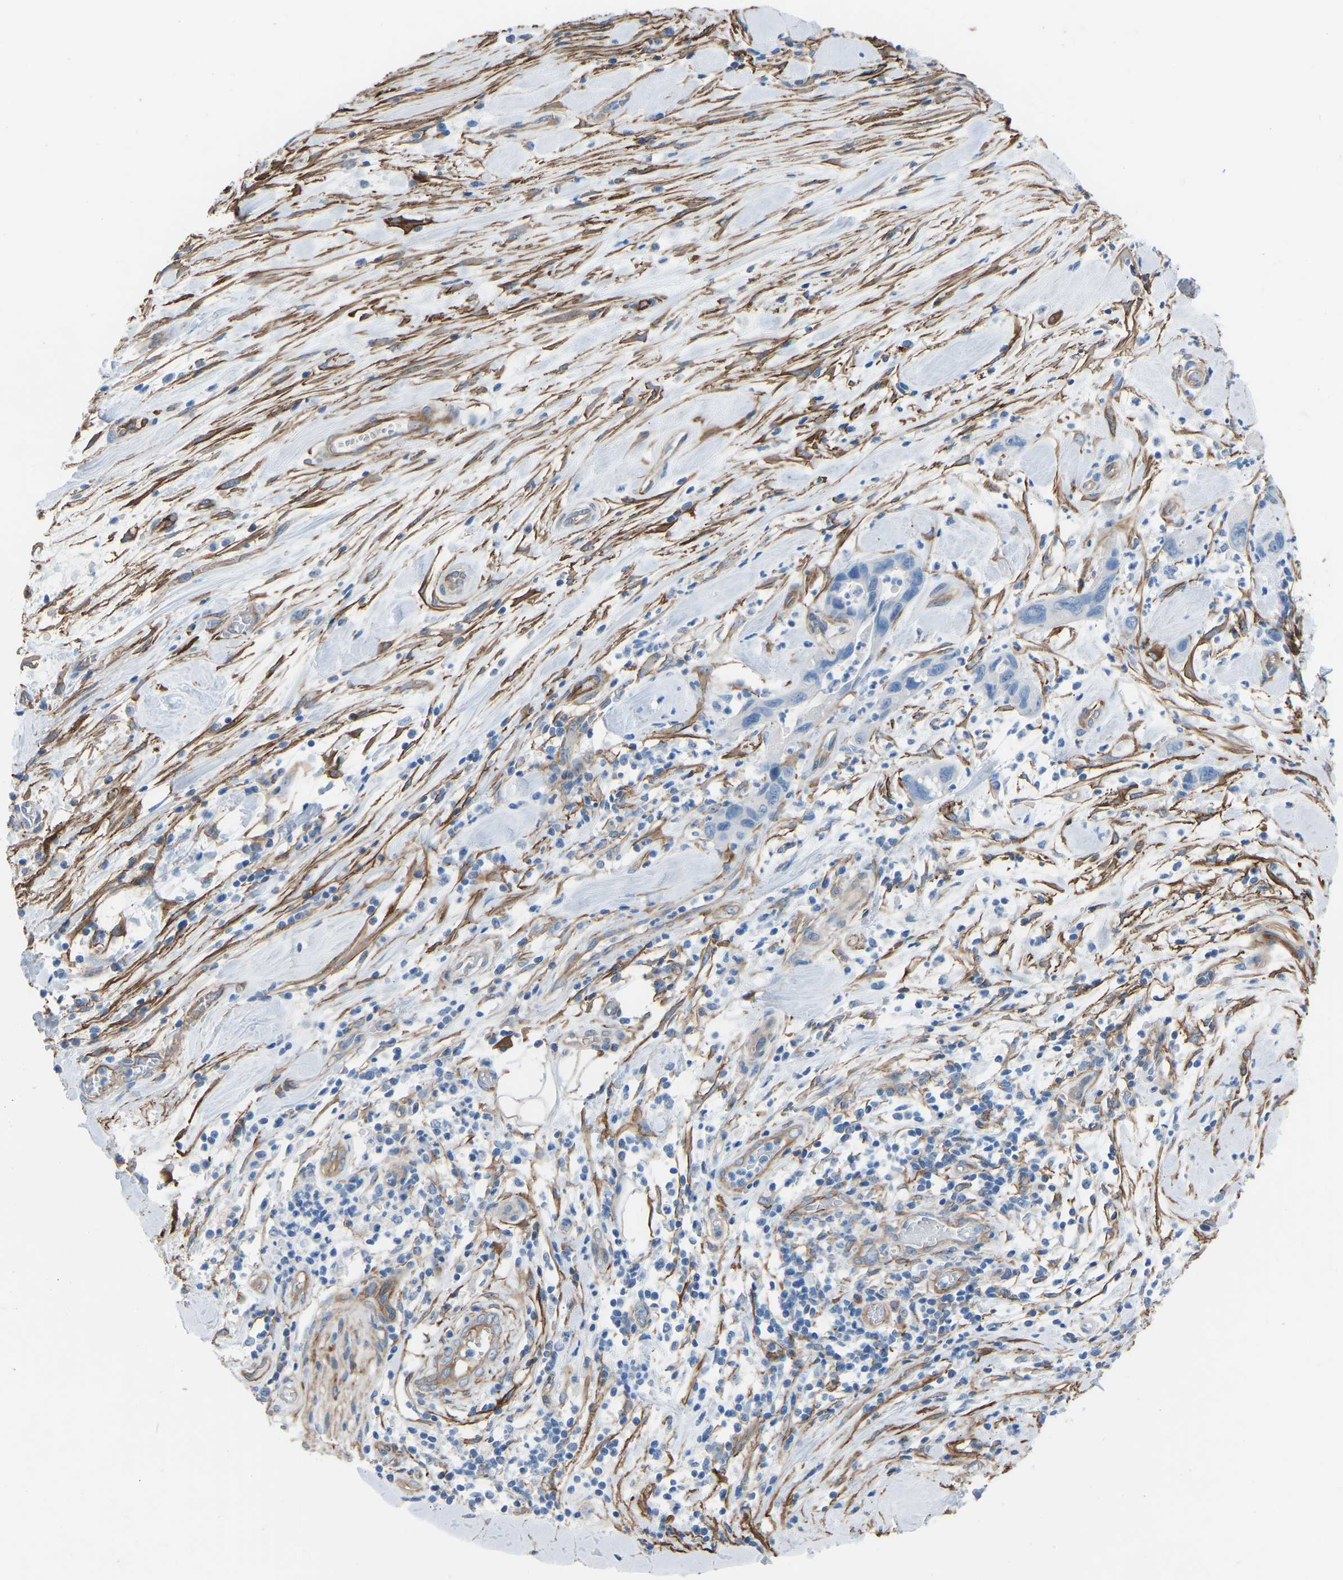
{"staining": {"intensity": "negative", "quantity": "none", "location": "none"}, "tissue": "pancreatic cancer", "cell_type": "Tumor cells", "image_type": "cancer", "snomed": [{"axis": "morphology", "description": "Adenocarcinoma, NOS"}, {"axis": "topography", "description": "Pancreas"}], "caption": "Immunohistochemical staining of human pancreatic cancer reveals no significant positivity in tumor cells.", "gene": "MYH10", "patient": {"sex": "female", "age": 70}}